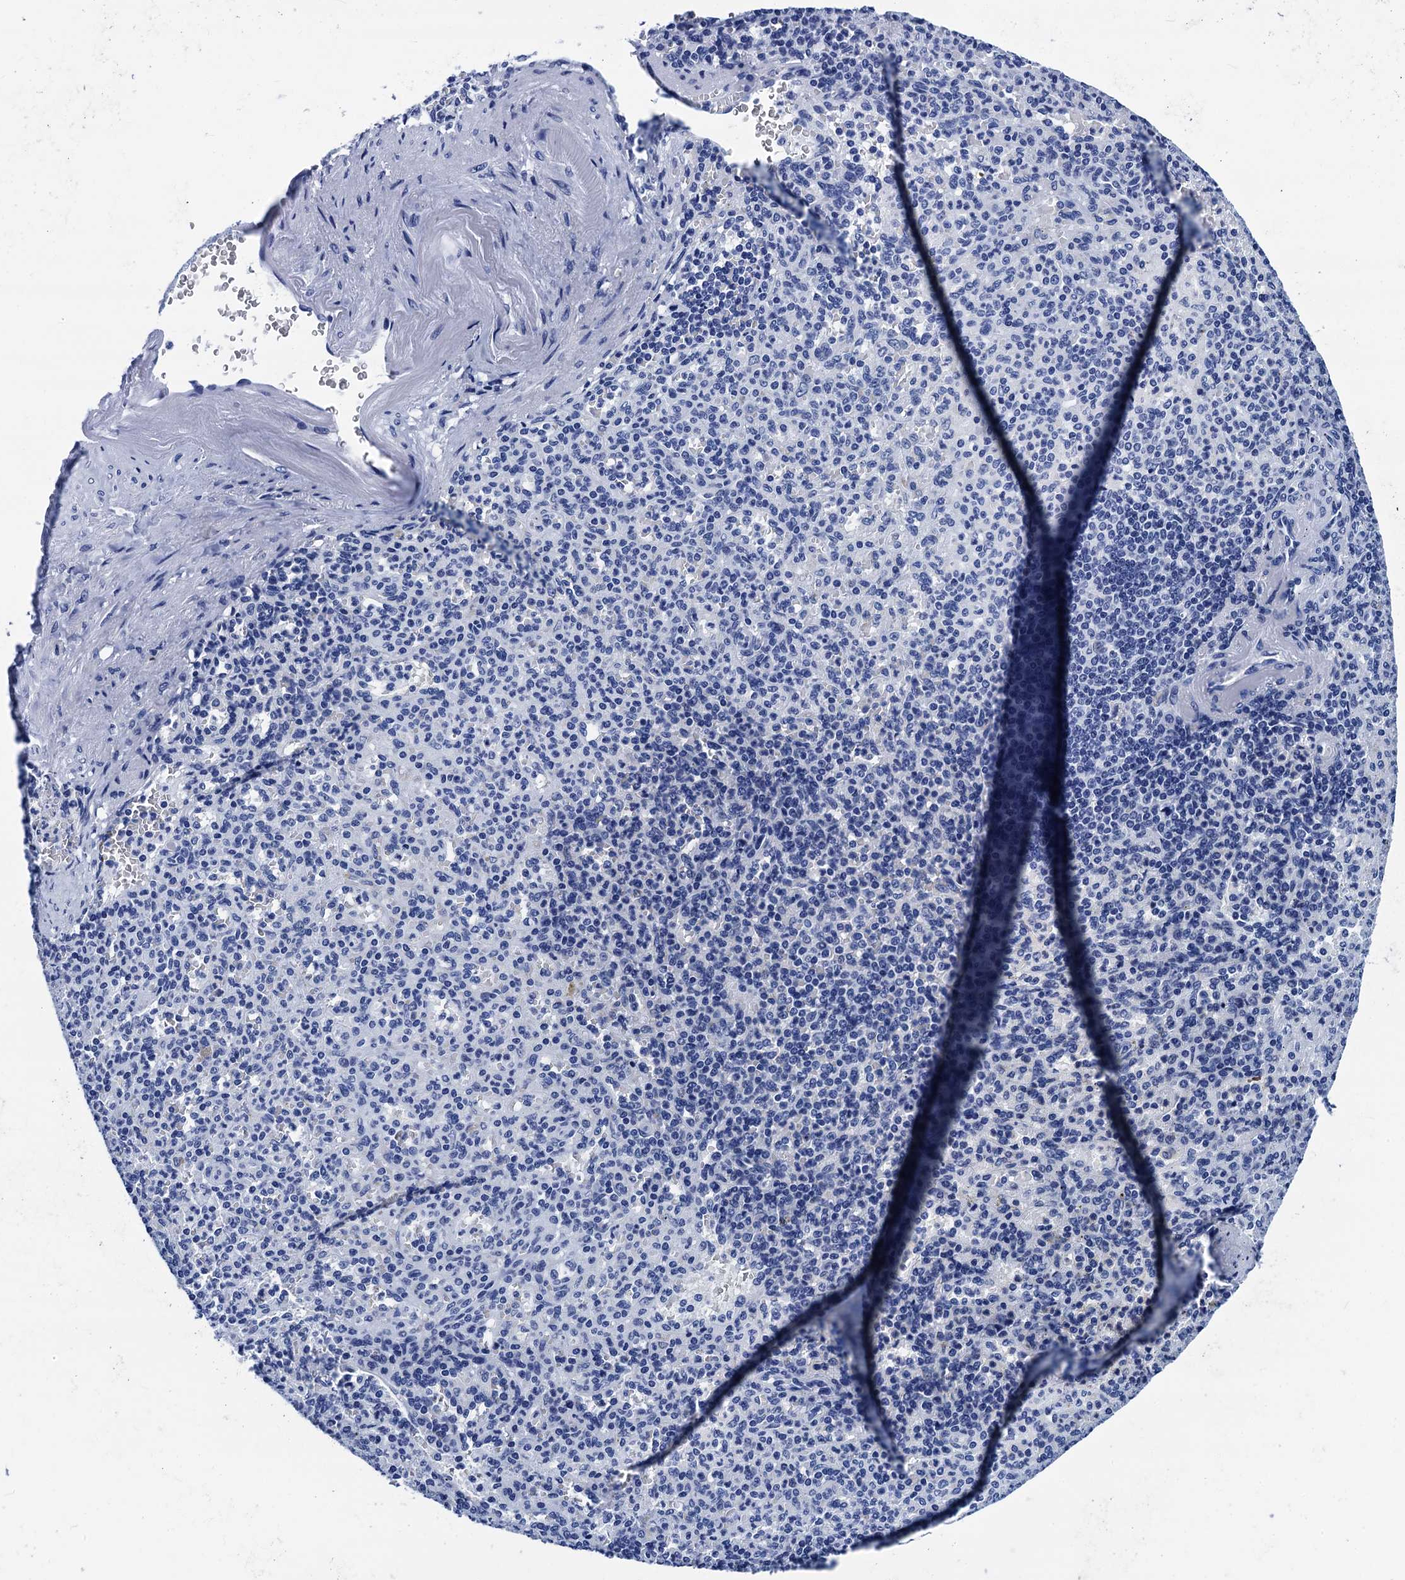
{"staining": {"intensity": "negative", "quantity": "none", "location": "none"}, "tissue": "spleen", "cell_type": "Cells in red pulp", "image_type": "normal", "snomed": [{"axis": "morphology", "description": "Normal tissue, NOS"}, {"axis": "topography", "description": "Spleen"}], "caption": "Immunohistochemistry histopathology image of benign human spleen stained for a protein (brown), which demonstrates no staining in cells in red pulp.", "gene": "MYBPC3", "patient": {"sex": "female", "age": 74}}